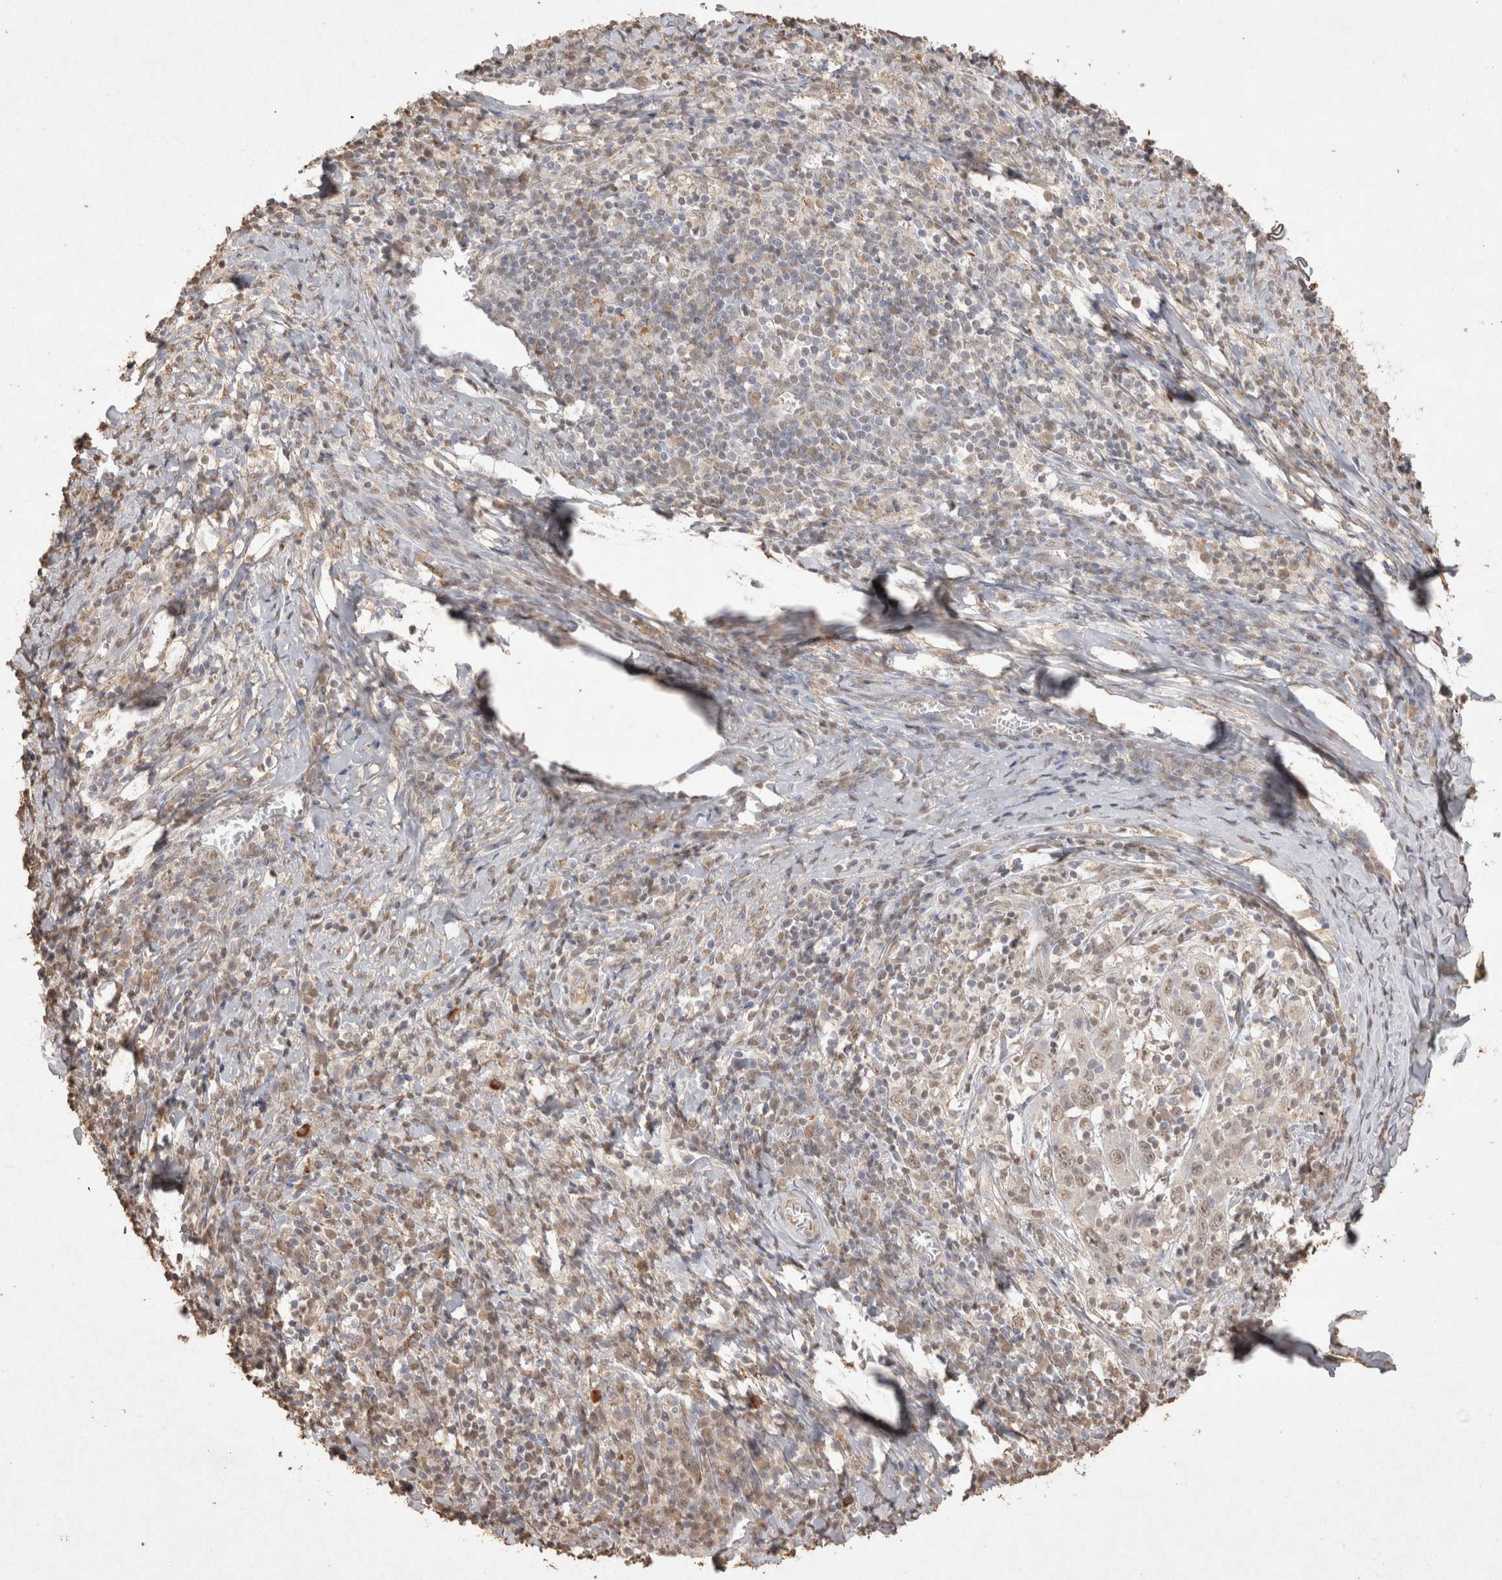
{"staining": {"intensity": "weak", "quantity": "<25%", "location": "nuclear"}, "tissue": "cervical cancer", "cell_type": "Tumor cells", "image_type": "cancer", "snomed": [{"axis": "morphology", "description": "Squamous cell carcinoma, NOS"}, {"axis": "topography", "description": "Cervix"}], "caption": "An image of human cervical cancer (squamous cell carcinoma) is negative for staining in tumor cells.", "gene": "MLX", "patient": {"sex": "female", "age": 46}}